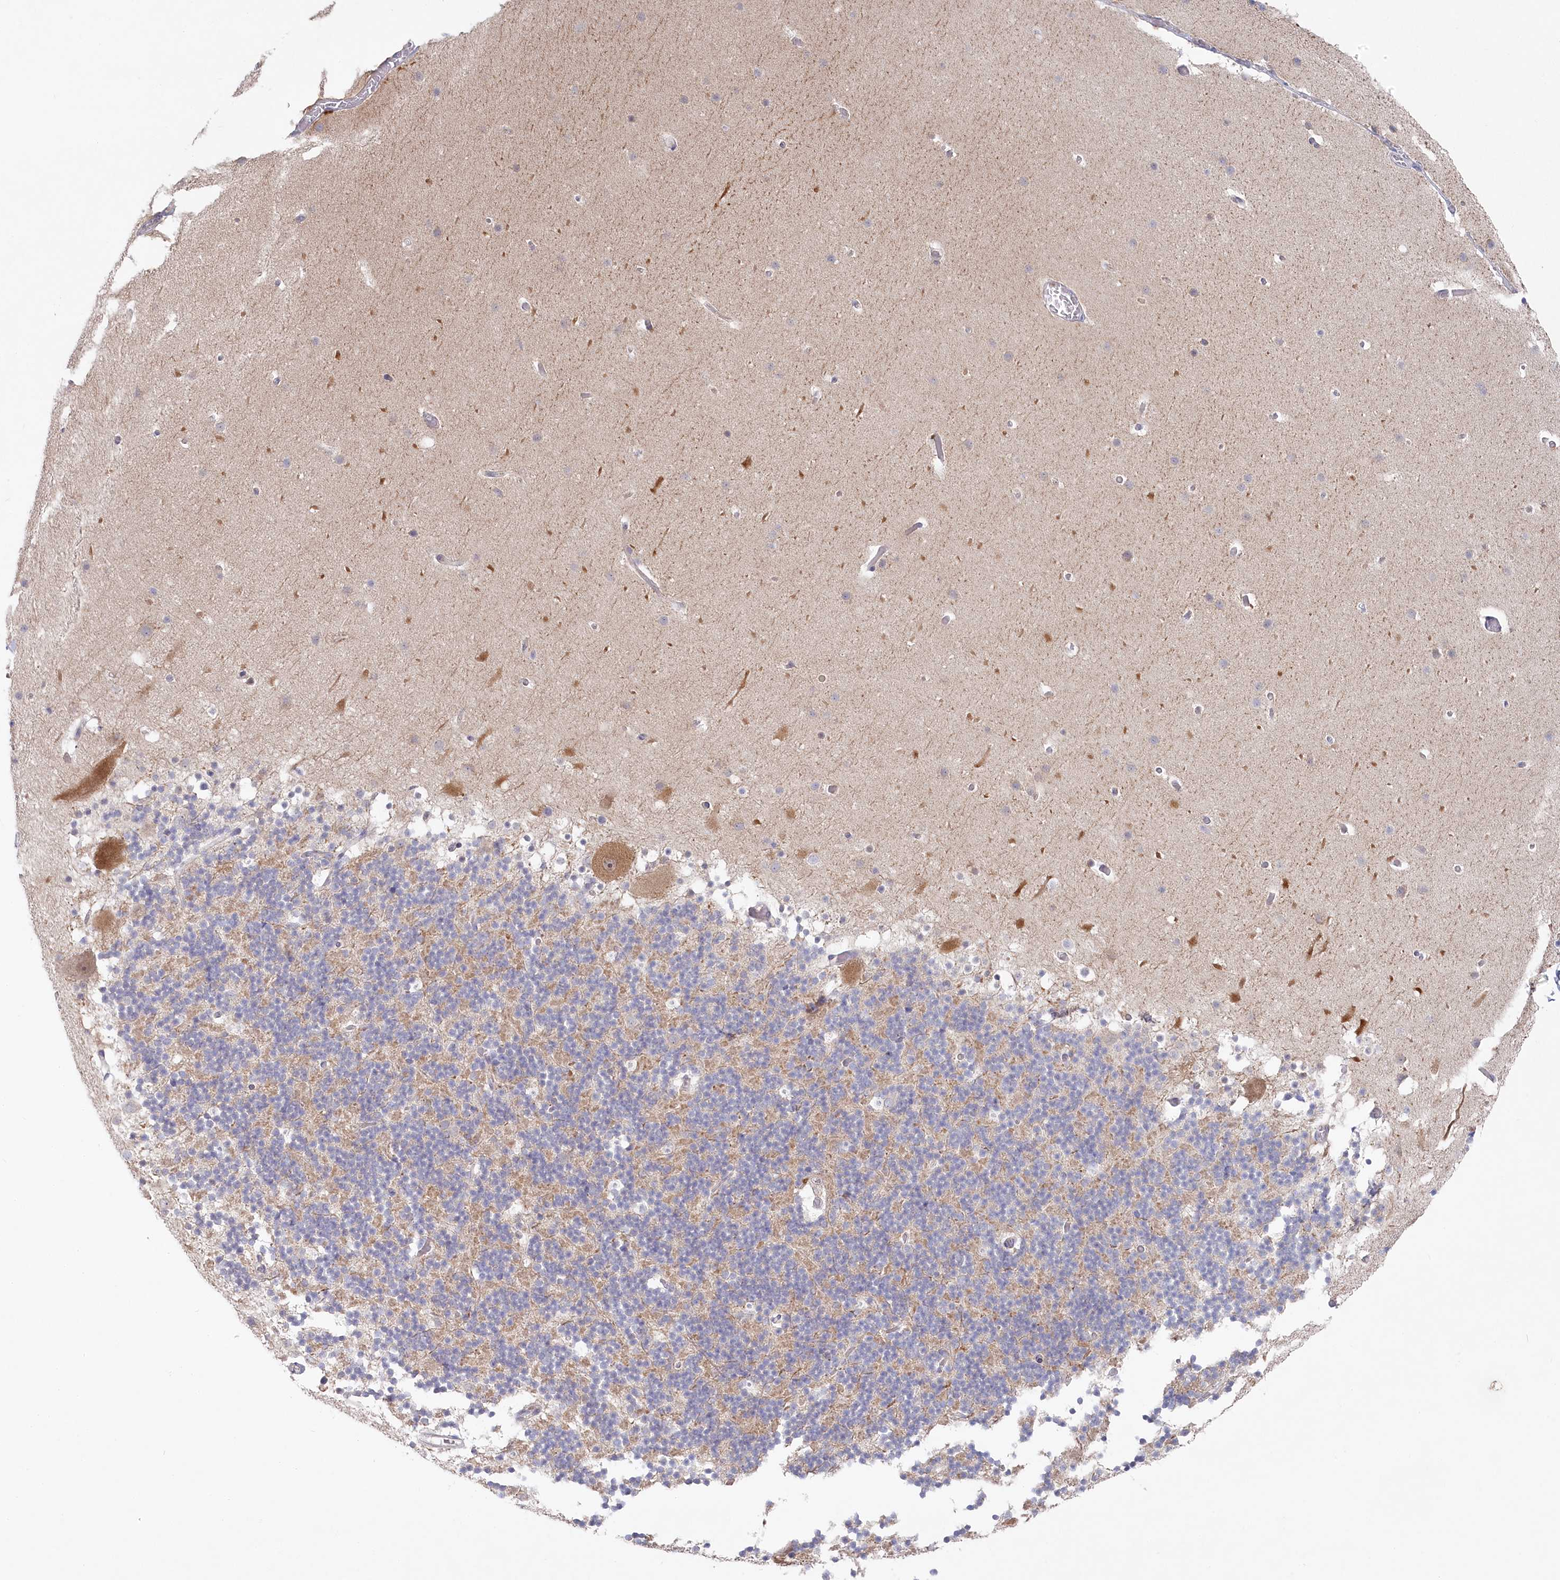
{"staining": {"intensity": "moderate", "quantity": "<25%", "location": "cytoplasmic/membranous"}, "tissue": "cerebellum", "cell_type": "Cells in granular layer", "image_type": "normal", "snomed": [{"axis": "morphology", "description": "Normal tissue, NOS"}, {"axis": "topography", "description": "Cerebellum"}], "caption": "Immunohistochemical staining of unremarkable human cerebellum exhibits low levels of moderate cytoplasmic/membranous expression in approximately <25% of cells in granular layer.", "gene": "AAMDC", "patient": {"sex": "male", "age": 57}}